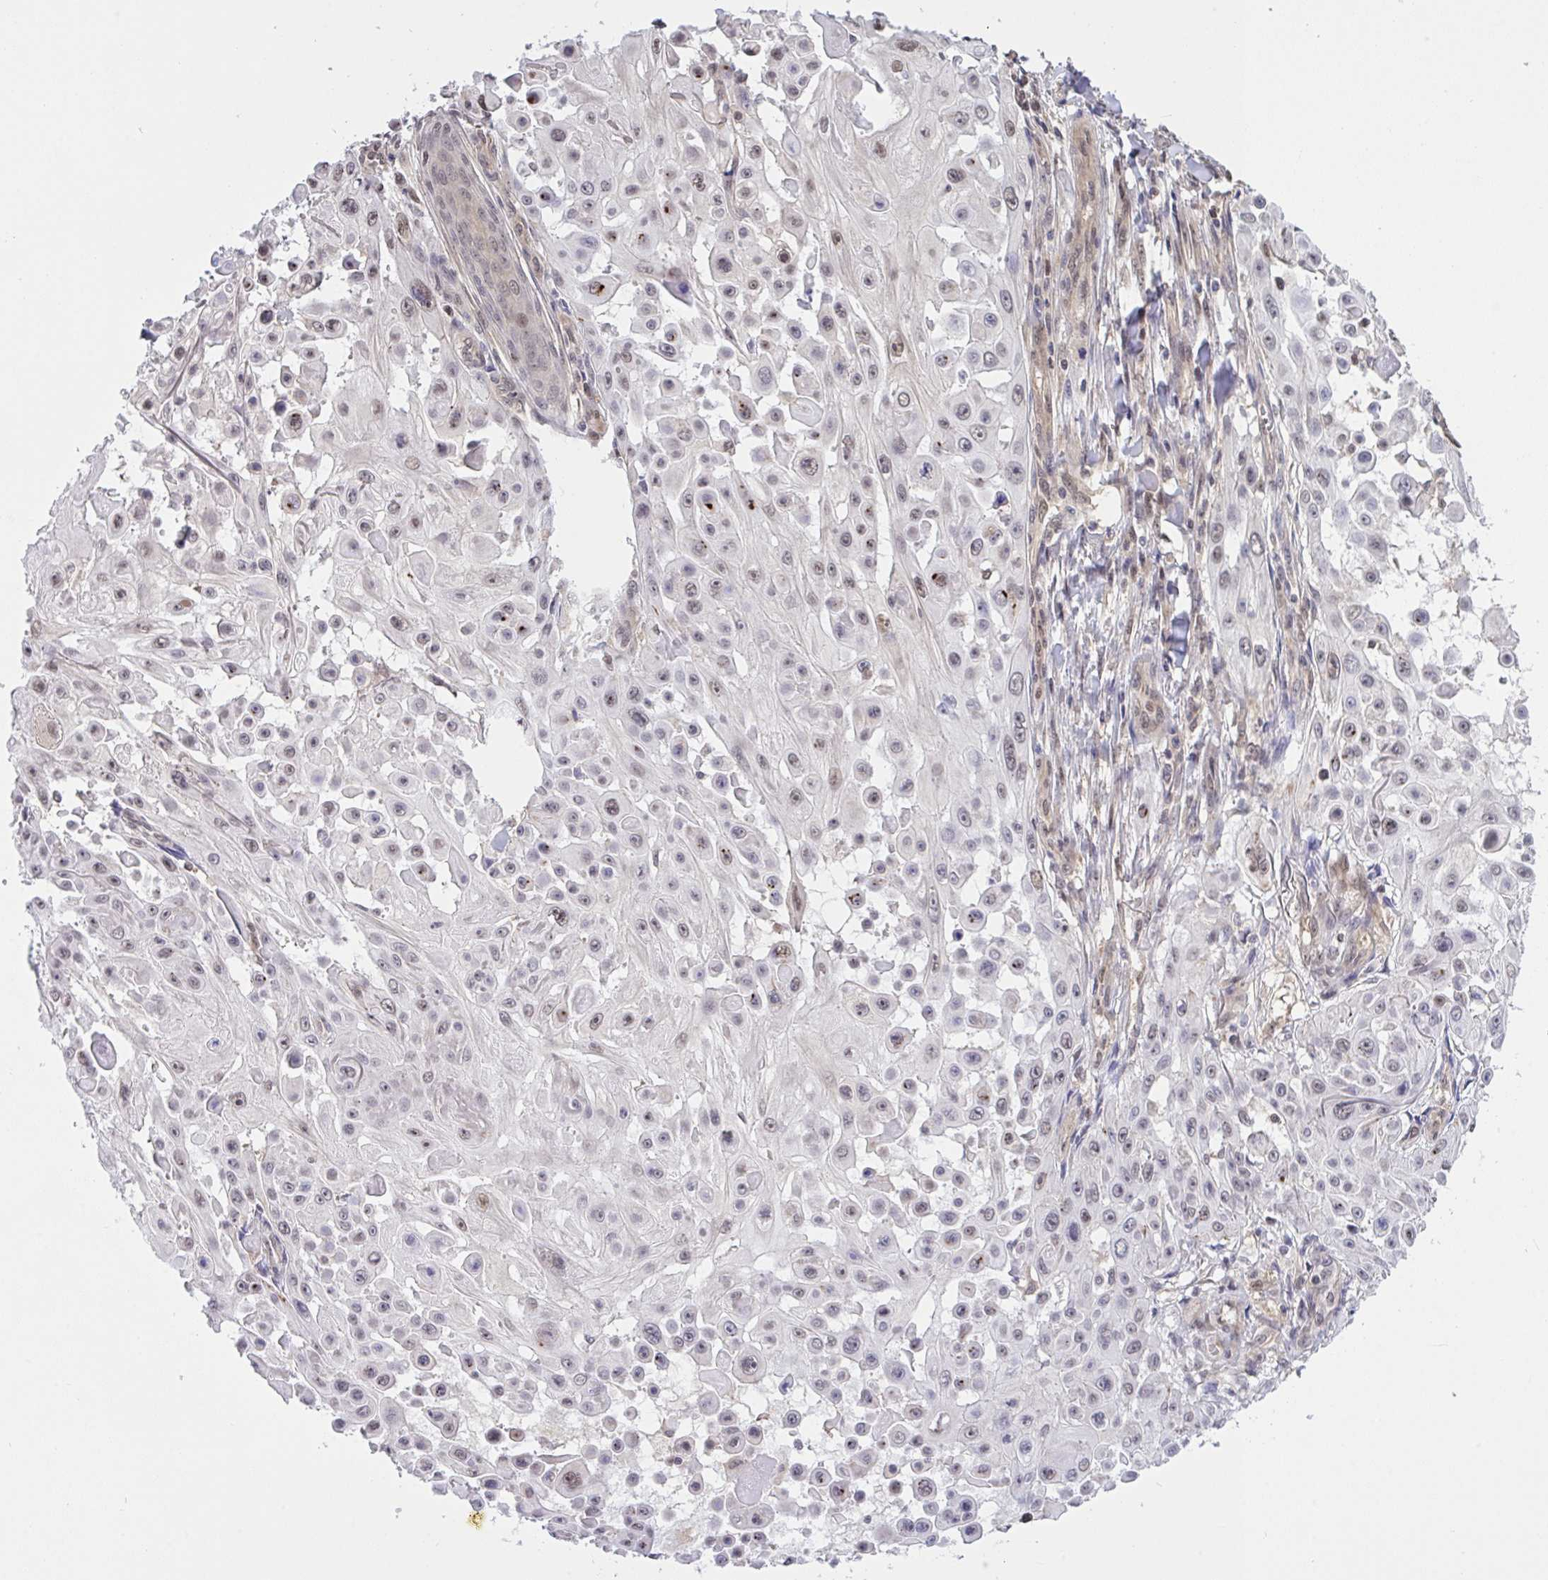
{"staining": {"intensity": "weak", "quantity": "25%-75%", "location": "nuclear"}, "tissue": "skin cancer", "cell_type": "Tumor cells", "image_type": "cancer", "snomed": [{"axis": "morphology", "description": "Squamous cell carcinoma, NOS"}, {"axis": "topography", "description": "Skin"}], "caption": "A brown stain shows weak nuclear positivity of a protein in human skin squamous cell carcinoma tumor cells.", "gene": "ZNF444", "patient": {"sex": "male", "age": 91}}